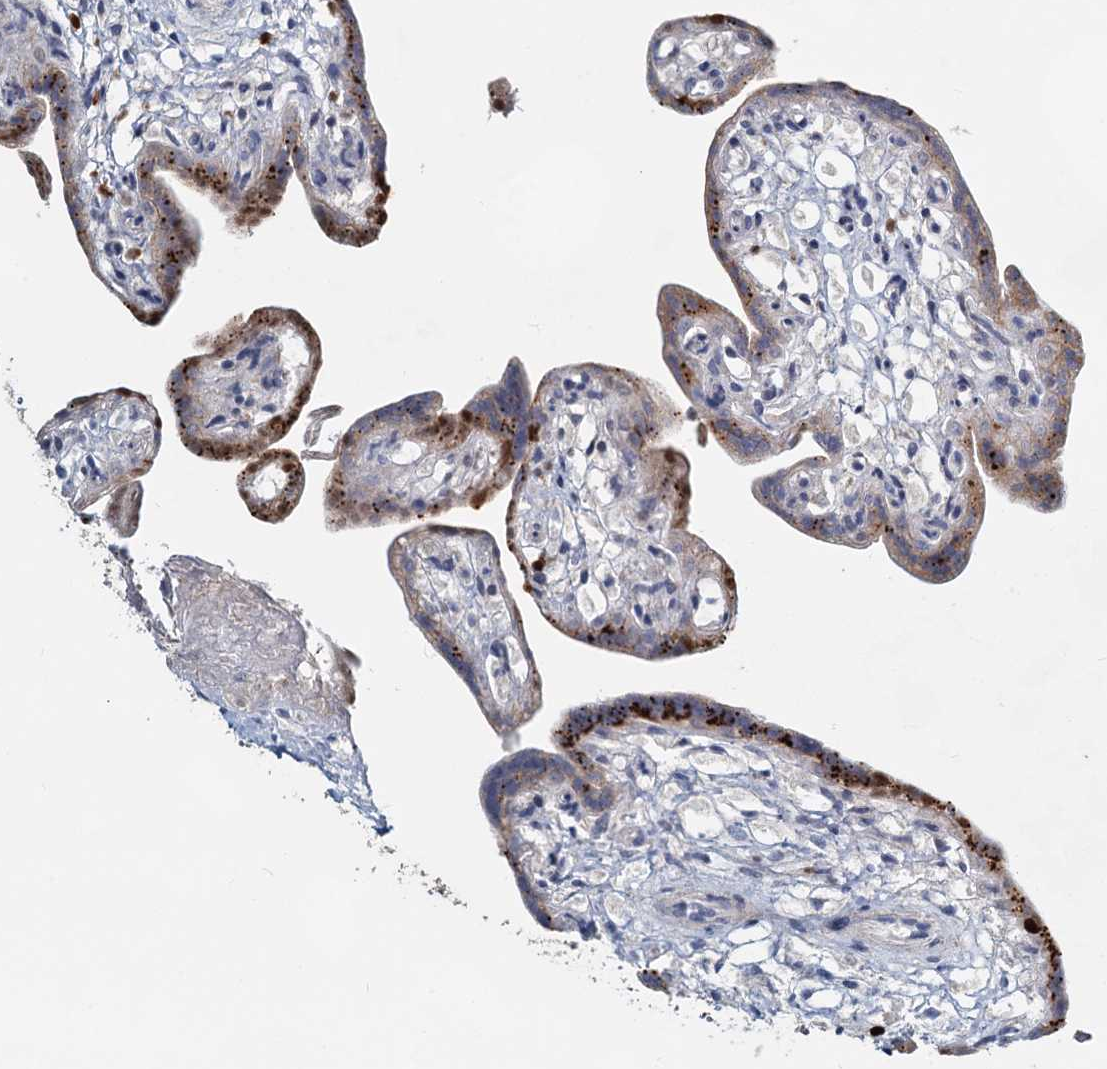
{"staining": {"intensity": "moderate", "quantity": "25%-75%", "location": "cytoplasmic/membranous,nuclear"}, "tissue": "placenta", "cell_type": "Trophoblastic cells", "image_type": "normal", "snomed": [{"axis": "morphology", "description": "Normal tissue, NOS"}, {"axis": "topography", "description": "Placenta"}], "caption": "The photomicrograph demonstrates immunohistochemical staining of normal placenta. There is moderate cytoplasmic/membranous,nuclear positivity is seen in about 25%-75% of trophoblastic cells.", "gene": "METTL14", "patient": {"sex": "female", "age": 37}}